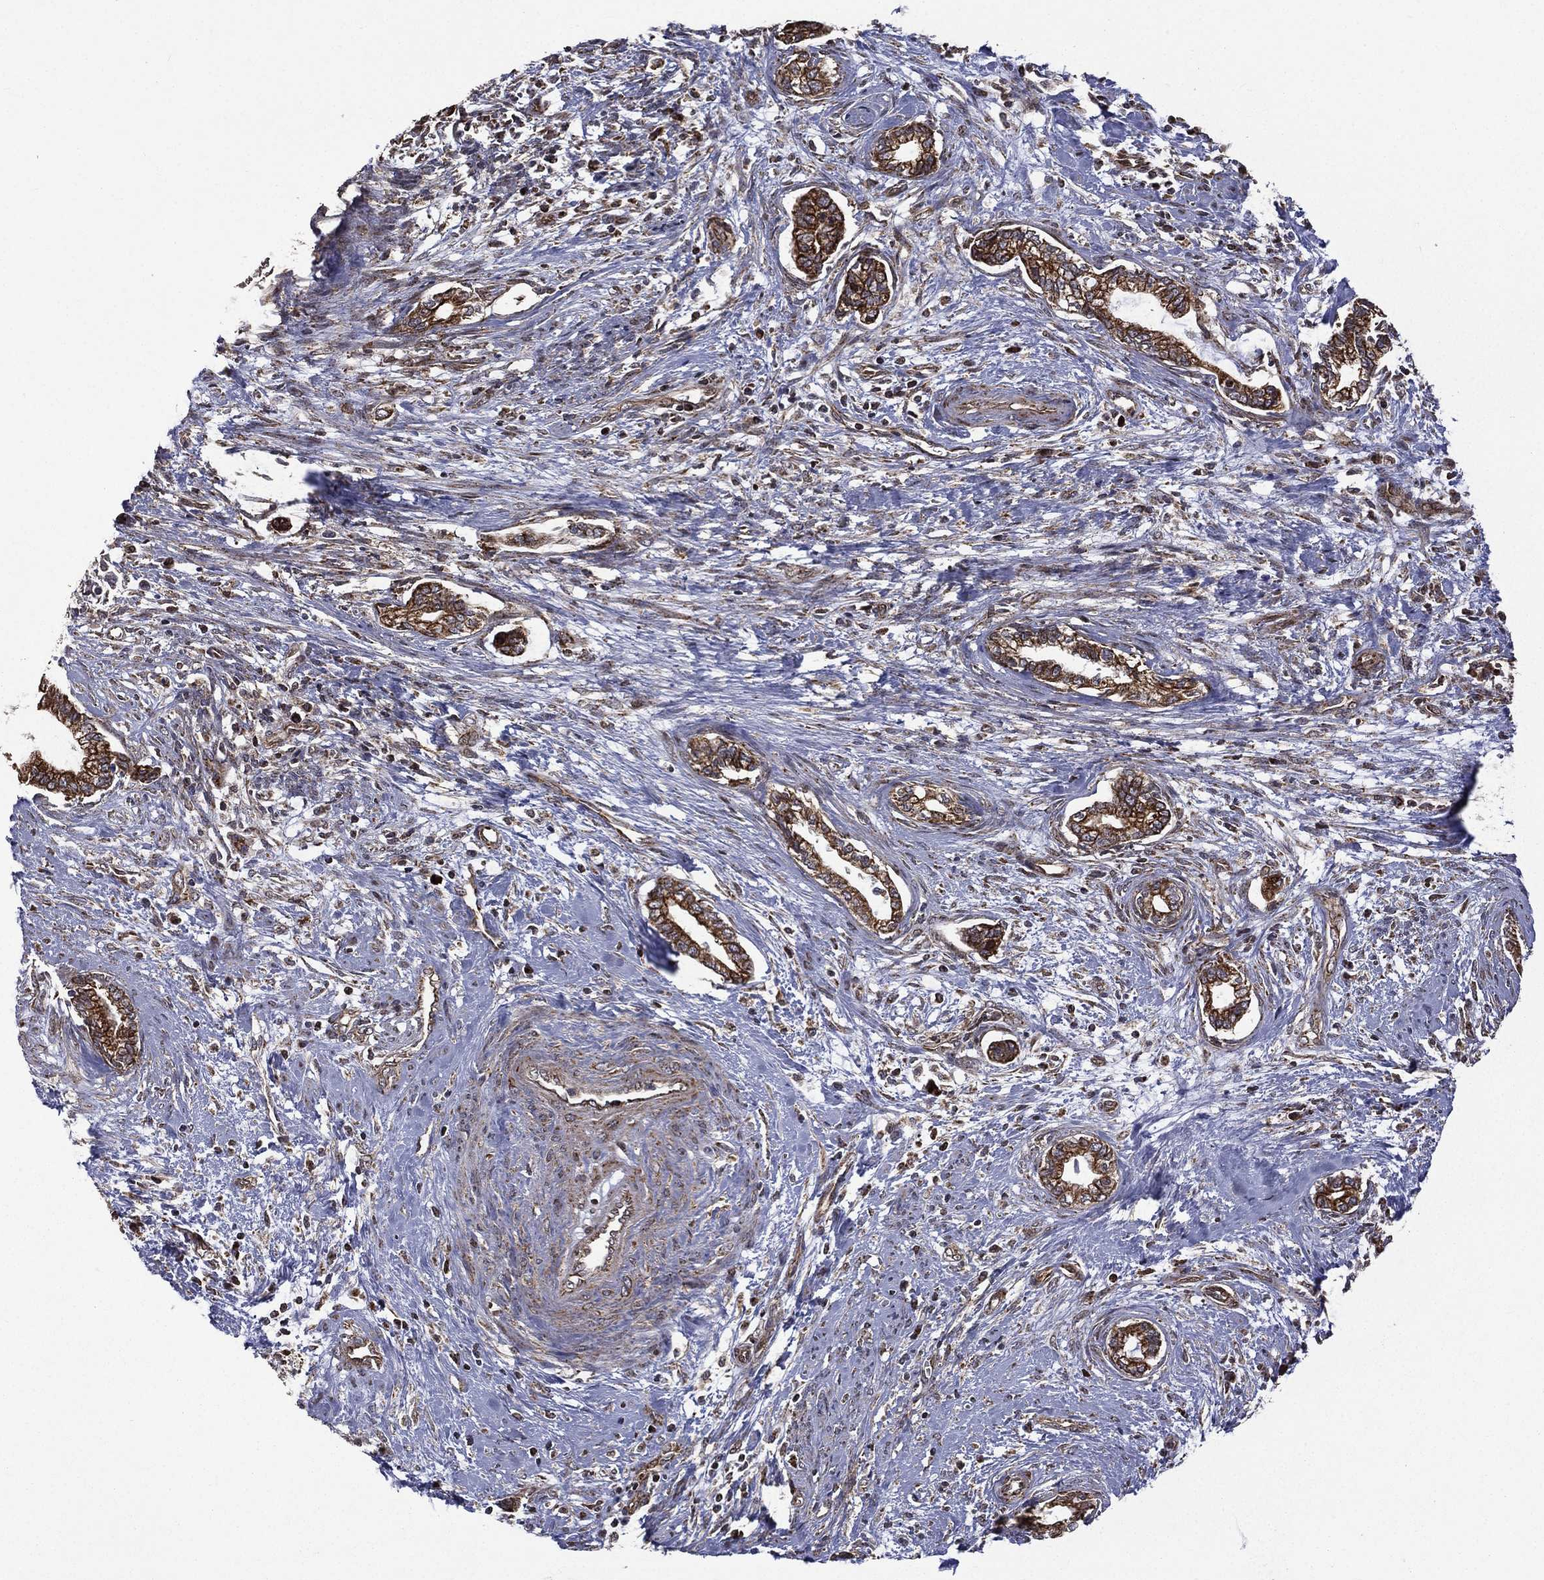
{"staining": {"intensity": "strong", "quantity": ">75%", "location": "cytoplasmic/membranous"}, "tissue": "cervical cancer", "cell_type": "Tumor cells", "image_type": "cancer", "snomed": [{"axis": "morphology", "description": "Adenocarcinoma, NOS"}, {"axis": "topography", "description": "Cervix"}], "caption": "DAB (3,3'-diaminobenzidine) immunohistochemical staining of cervical cancer (adenocarcinoma) shows strong cytoplasmic/membranous protein staining in approximately >75% of tumor cells. The staining was performed using DAB (3,3'-diaminobenzidine) to visualize the protein expression in brown, while the nuclei were stained in blue with hematoxylin (Magnification: 20x).", "gene": "GIMAP6", "patient": {"sex": "female", "age": 62}}